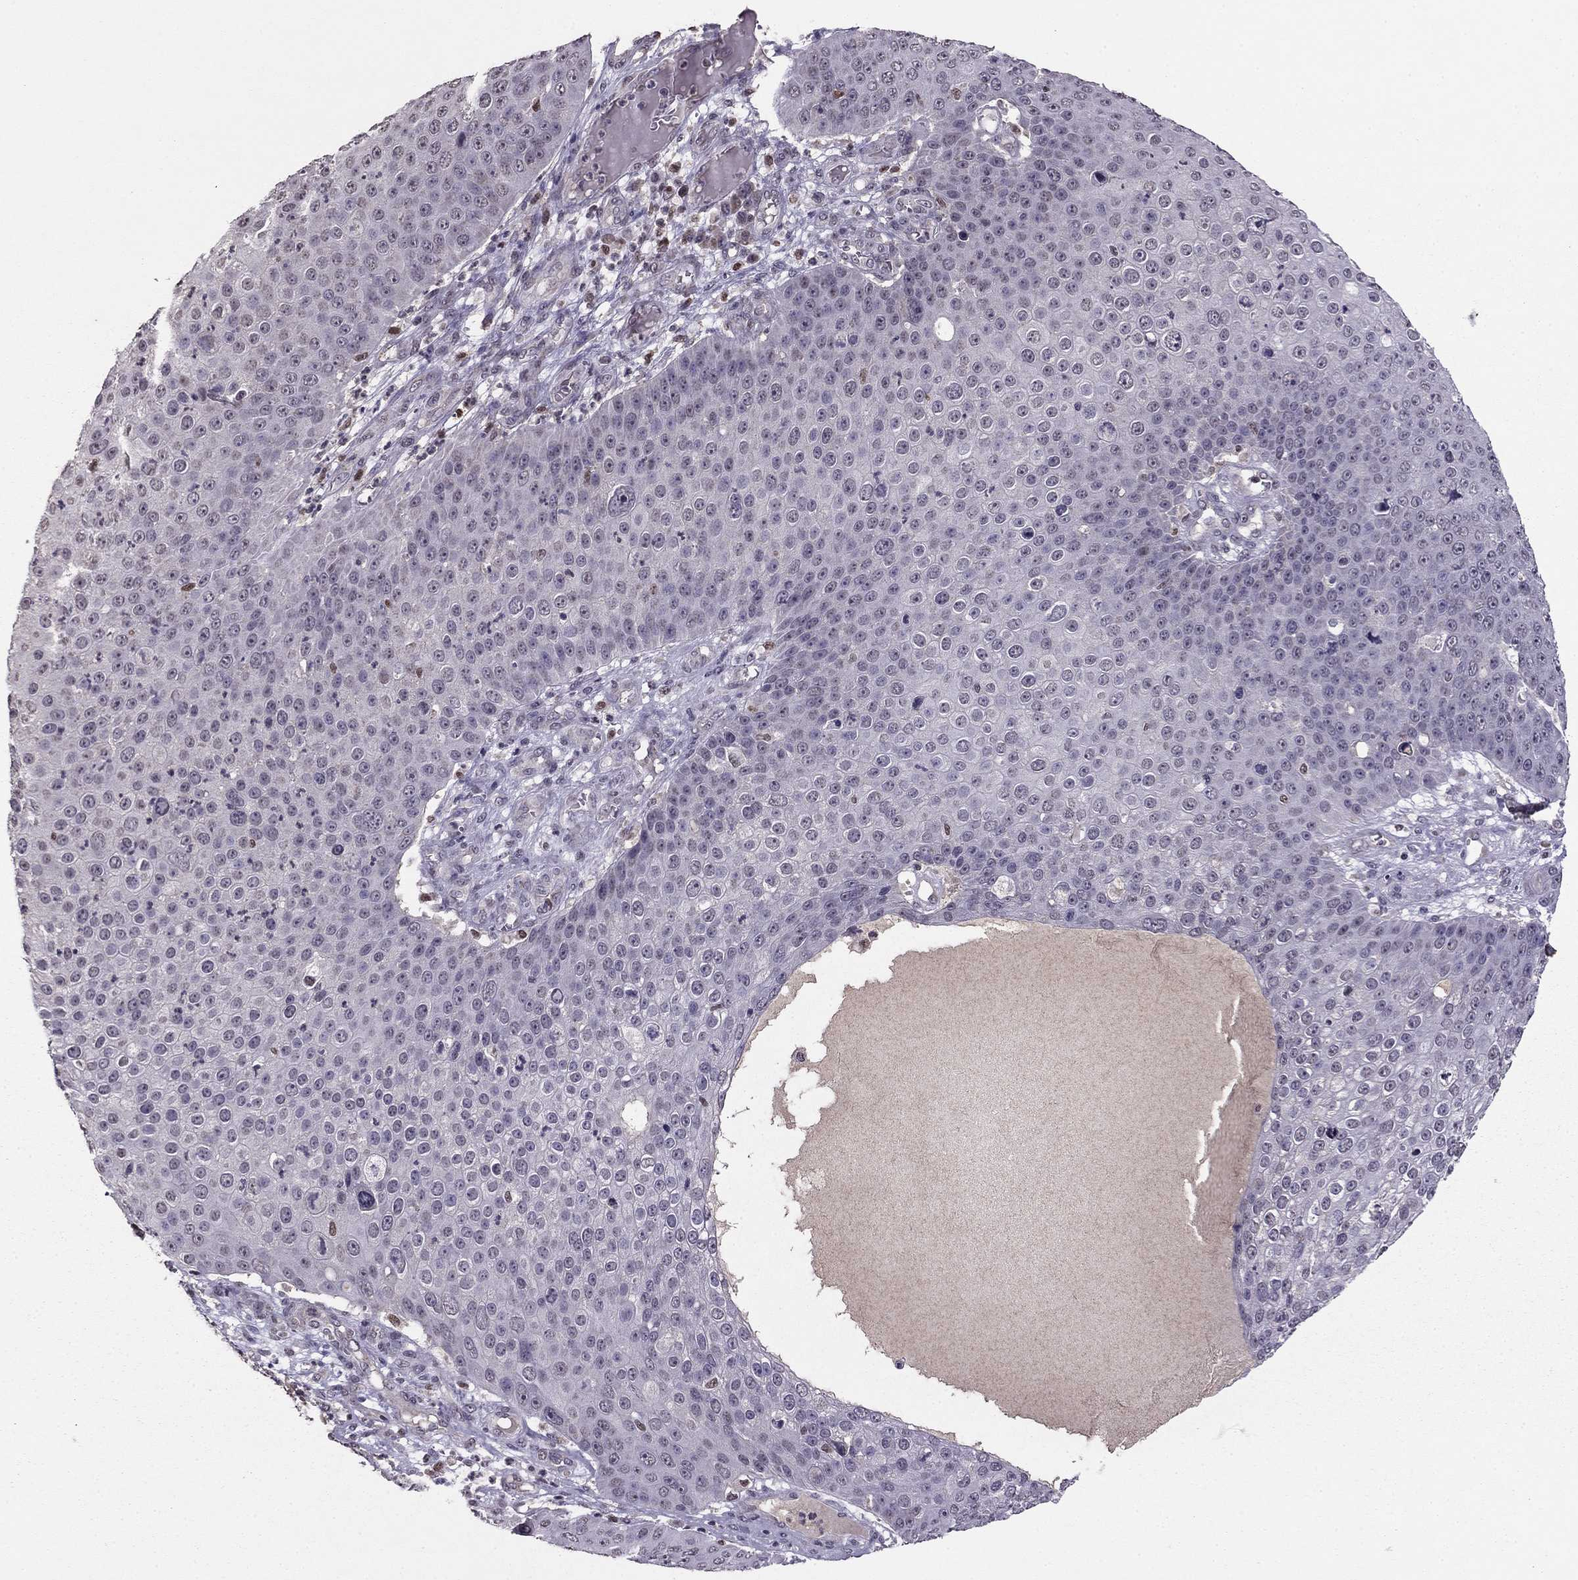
{"staining": {"intensity": "negative", "quantity": "none", "location": "none"}, "tissue": "skin cancer", "cell_type": "Tumor cells", "image_type": "cancer", "snomed": [{"axis": "morphology", "description": "Squamous cell carcinoma, NOS"}, {"axis": "topography", "description": "Skin"}], "caption": "Immunohistochemistry (IHC) of human skin squamous cell carcinoma demonstrates no positivity in tumor cells.", "gene": "HCN1", "patient": {"sex": "male", "age": 71}}